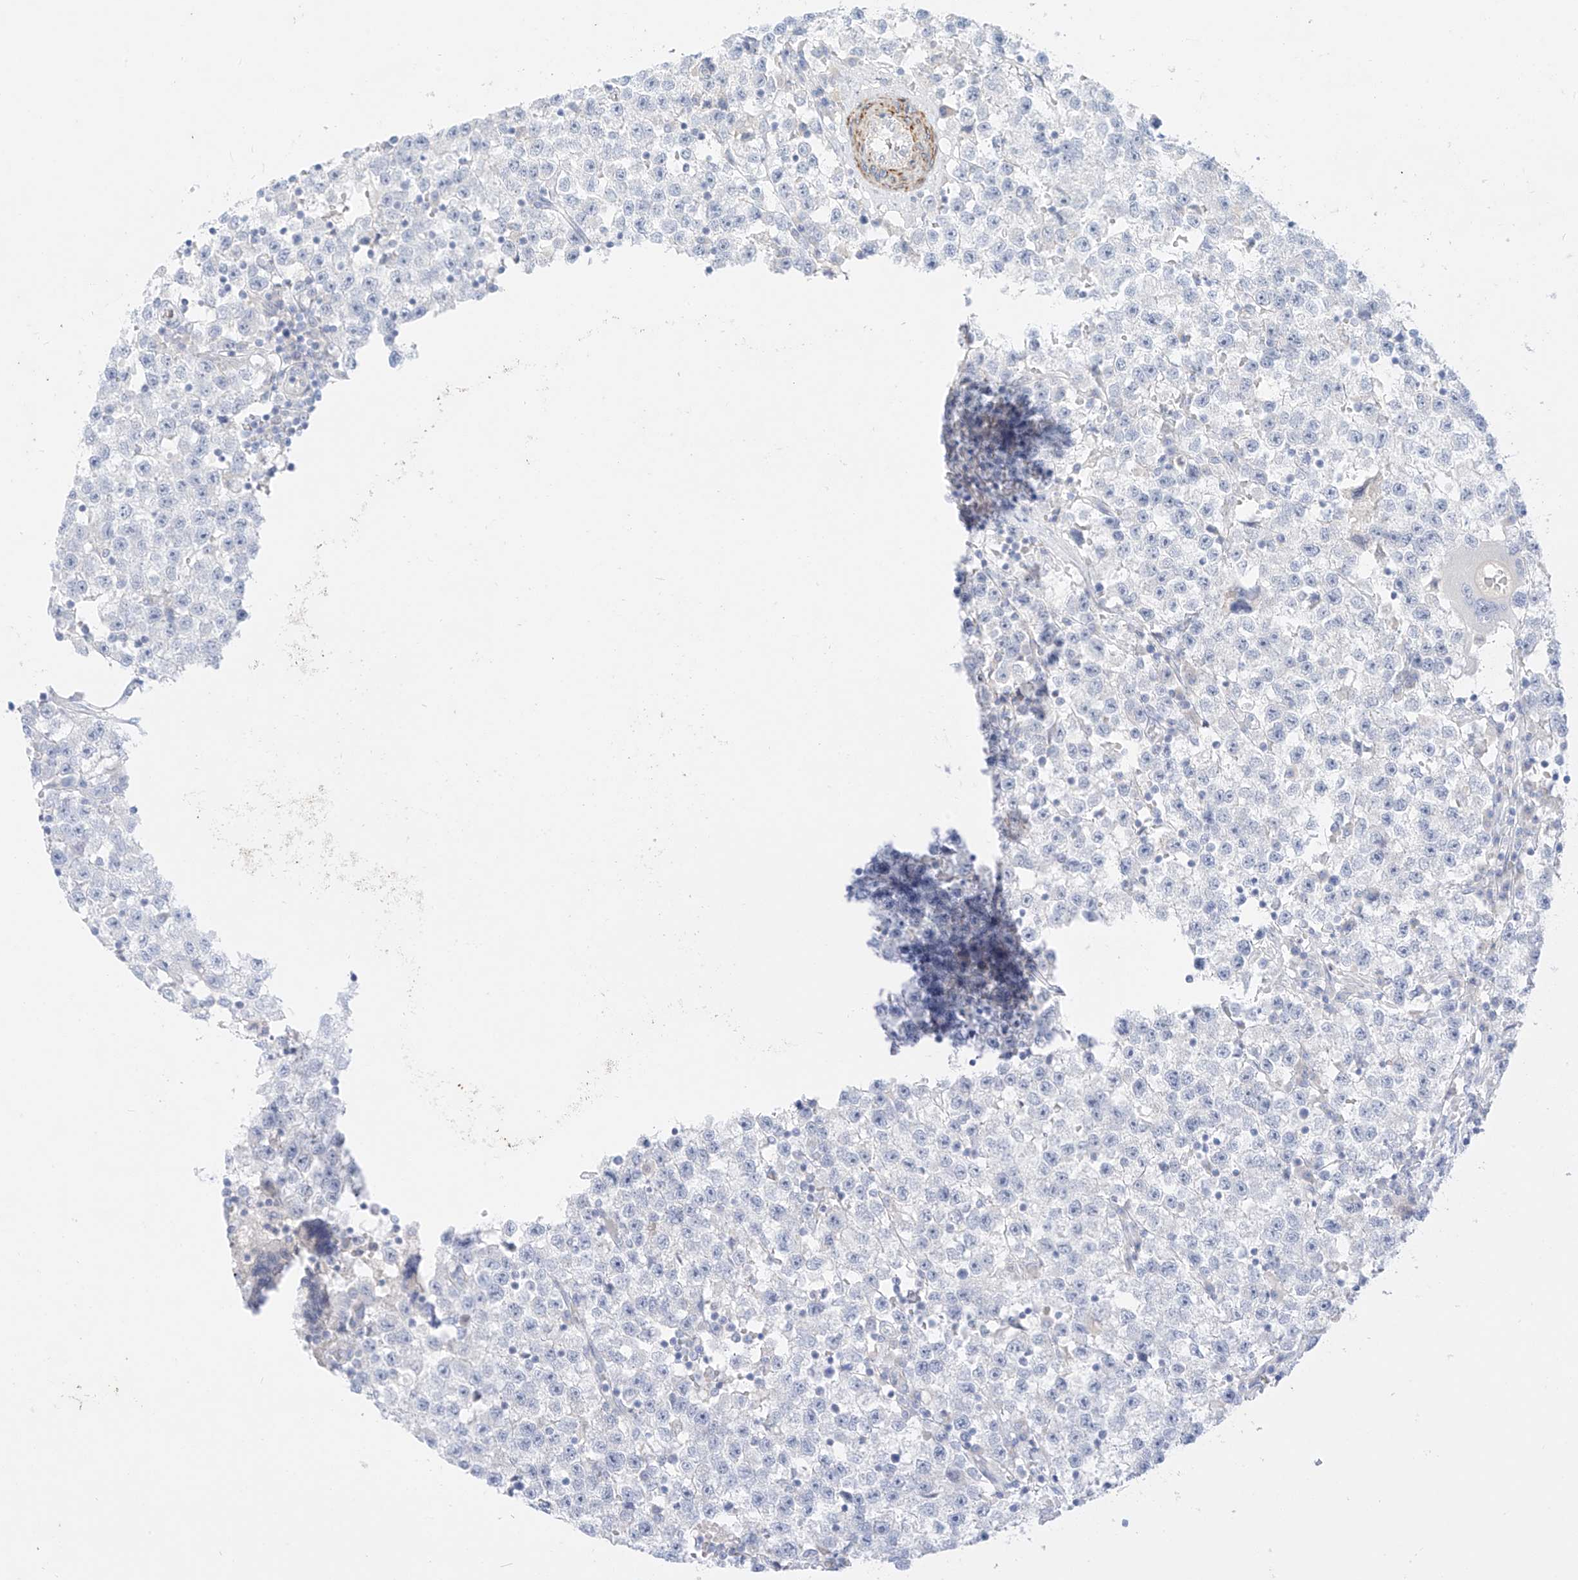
{"staining": {"intensity": "negative", "quantity": "none", "location": "none"}, "tissue": "testis cancer", "cell_type": "Tumor cells", "image_type": "cancer", "snomed": [{"axis": "morphology", "description": "Seminoma, NOS"}, {"axis": "topography", "description": "Testis"}], "caption": "IHC micrograph of neoplastic tissue: testis cancer (seminoma) stained with DAB (3,3'-diaminobenzidine) reveals no significant protein staining in tumor cells.", "gene": "ST3GAL5", "patient": {"sex": "male", "age": 22}}